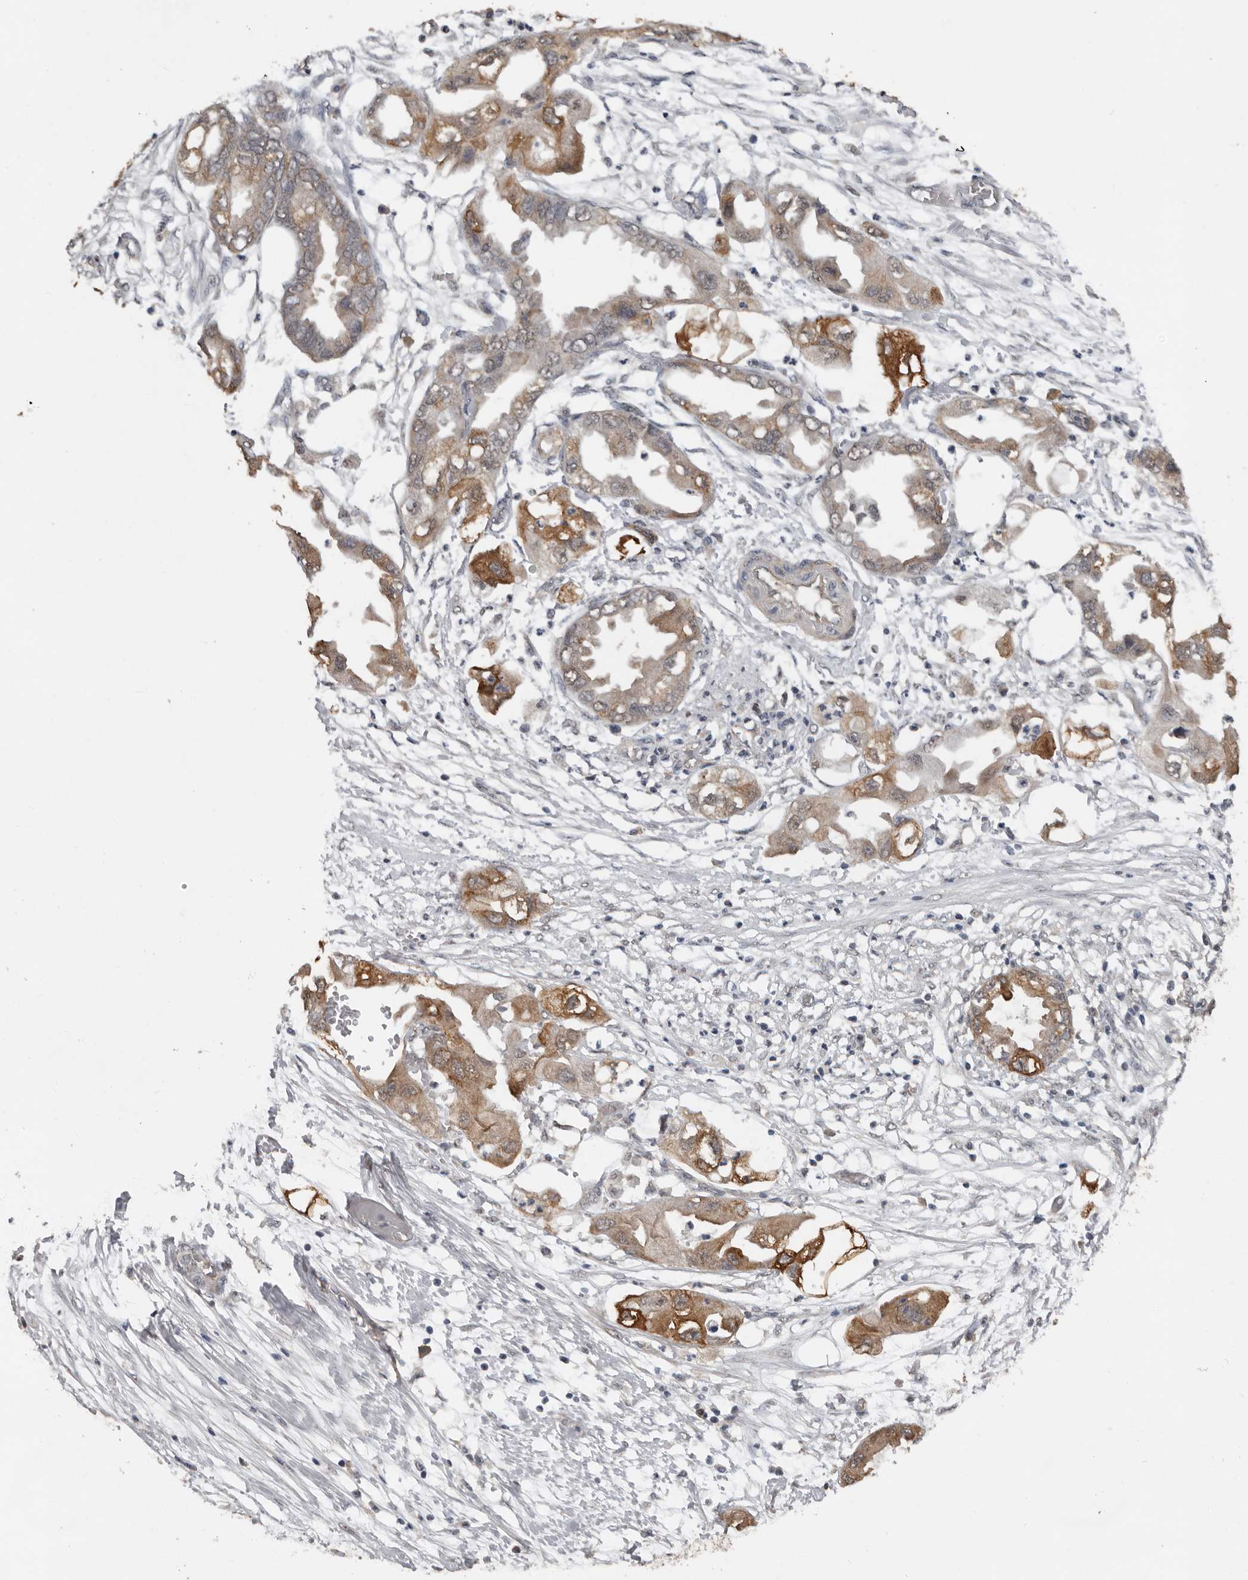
{"staining": {"intensity": "moderate", "quantity": ">75%", "location": "cytoplasmic/membranous"}, "tissue": "endometrial cancer", "cell_type": "Tumor cells", "image_type": "cancer", "snomed": [{"axis": "morphology", "description": "Adenocarcinoma, NOS"}, {"axis": "morphology", "description": "Adenocarcinoma, metastatic, NOS"}, {"axis": "topography", "description": "Adipose tissue"}, {"axis": "topography", "description": "Endometrium"}], "caption": "Endometrial cancer stained with DAB immunohistochemistry (IHC) displays medium levels of moderate cytoplasmic/membranous staining in approximately >75% of tumor cells.", "gene": "MTF1", "patient": {"sex": "female", "age": 67}}